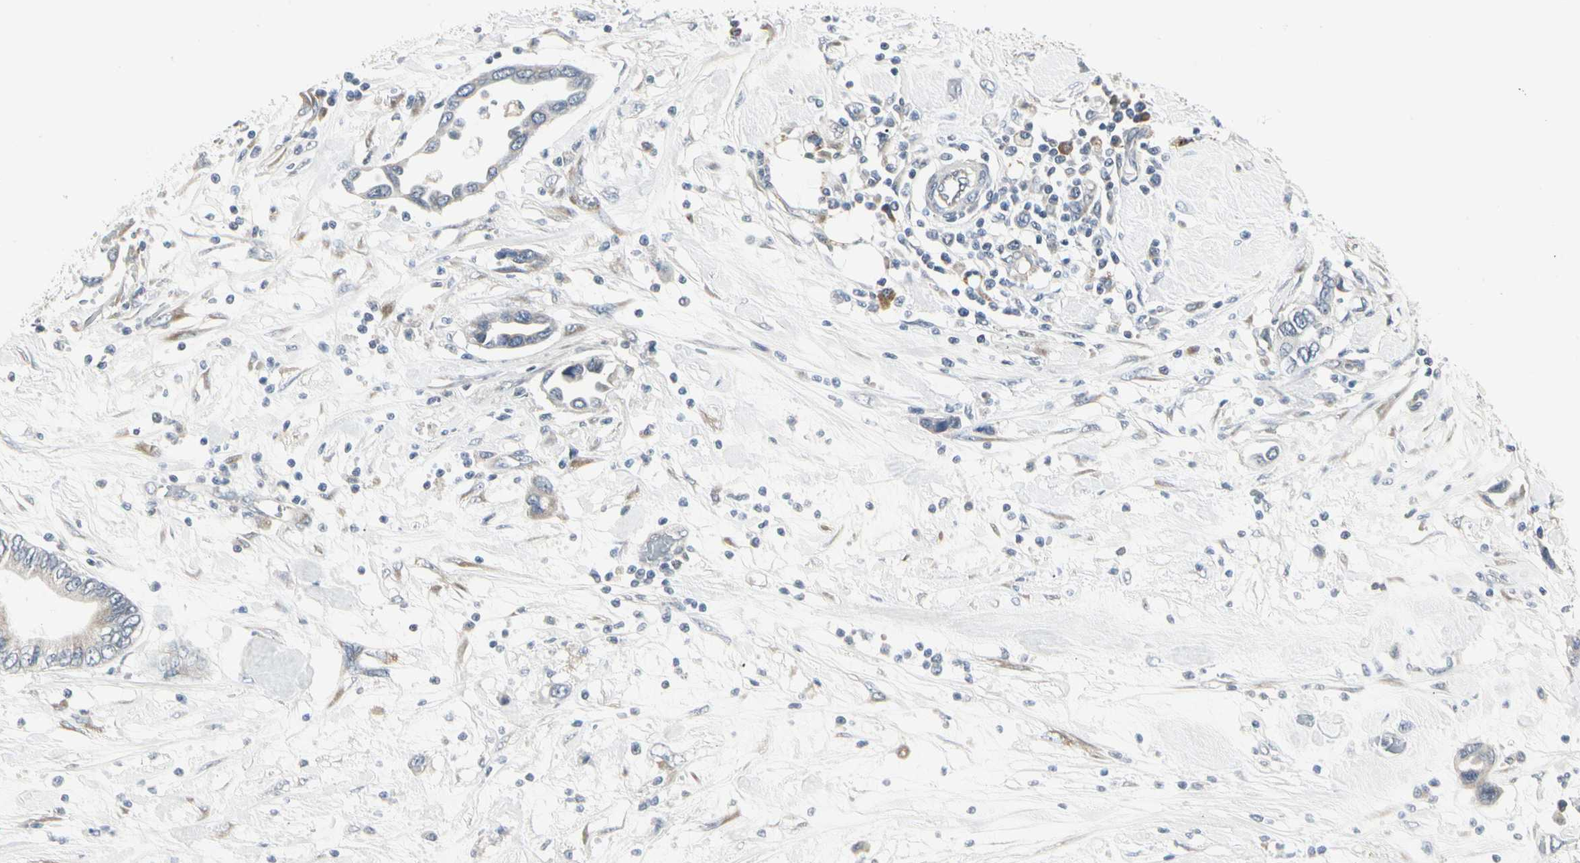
{"staining": {"intensity": "negative", "quantity": "none", "location": "none"}, "tissue": "pancreatic cancer", "cell_type": "Tumor cells", "image_type": "cancer", "snomed": [{"axis": "morphology", "description": "Adenocarcinoma, NOS"}, {"axis": "topography", "description": "Pancreas"}], "caption": "IHC image of neoplastic tissue: pancreatic cancer (adenocarcinoma) stained with DAB displays no significant protein expression in tumor cells.", "gene": "GRN", "patient": {"sex": "female", "age": 57}}